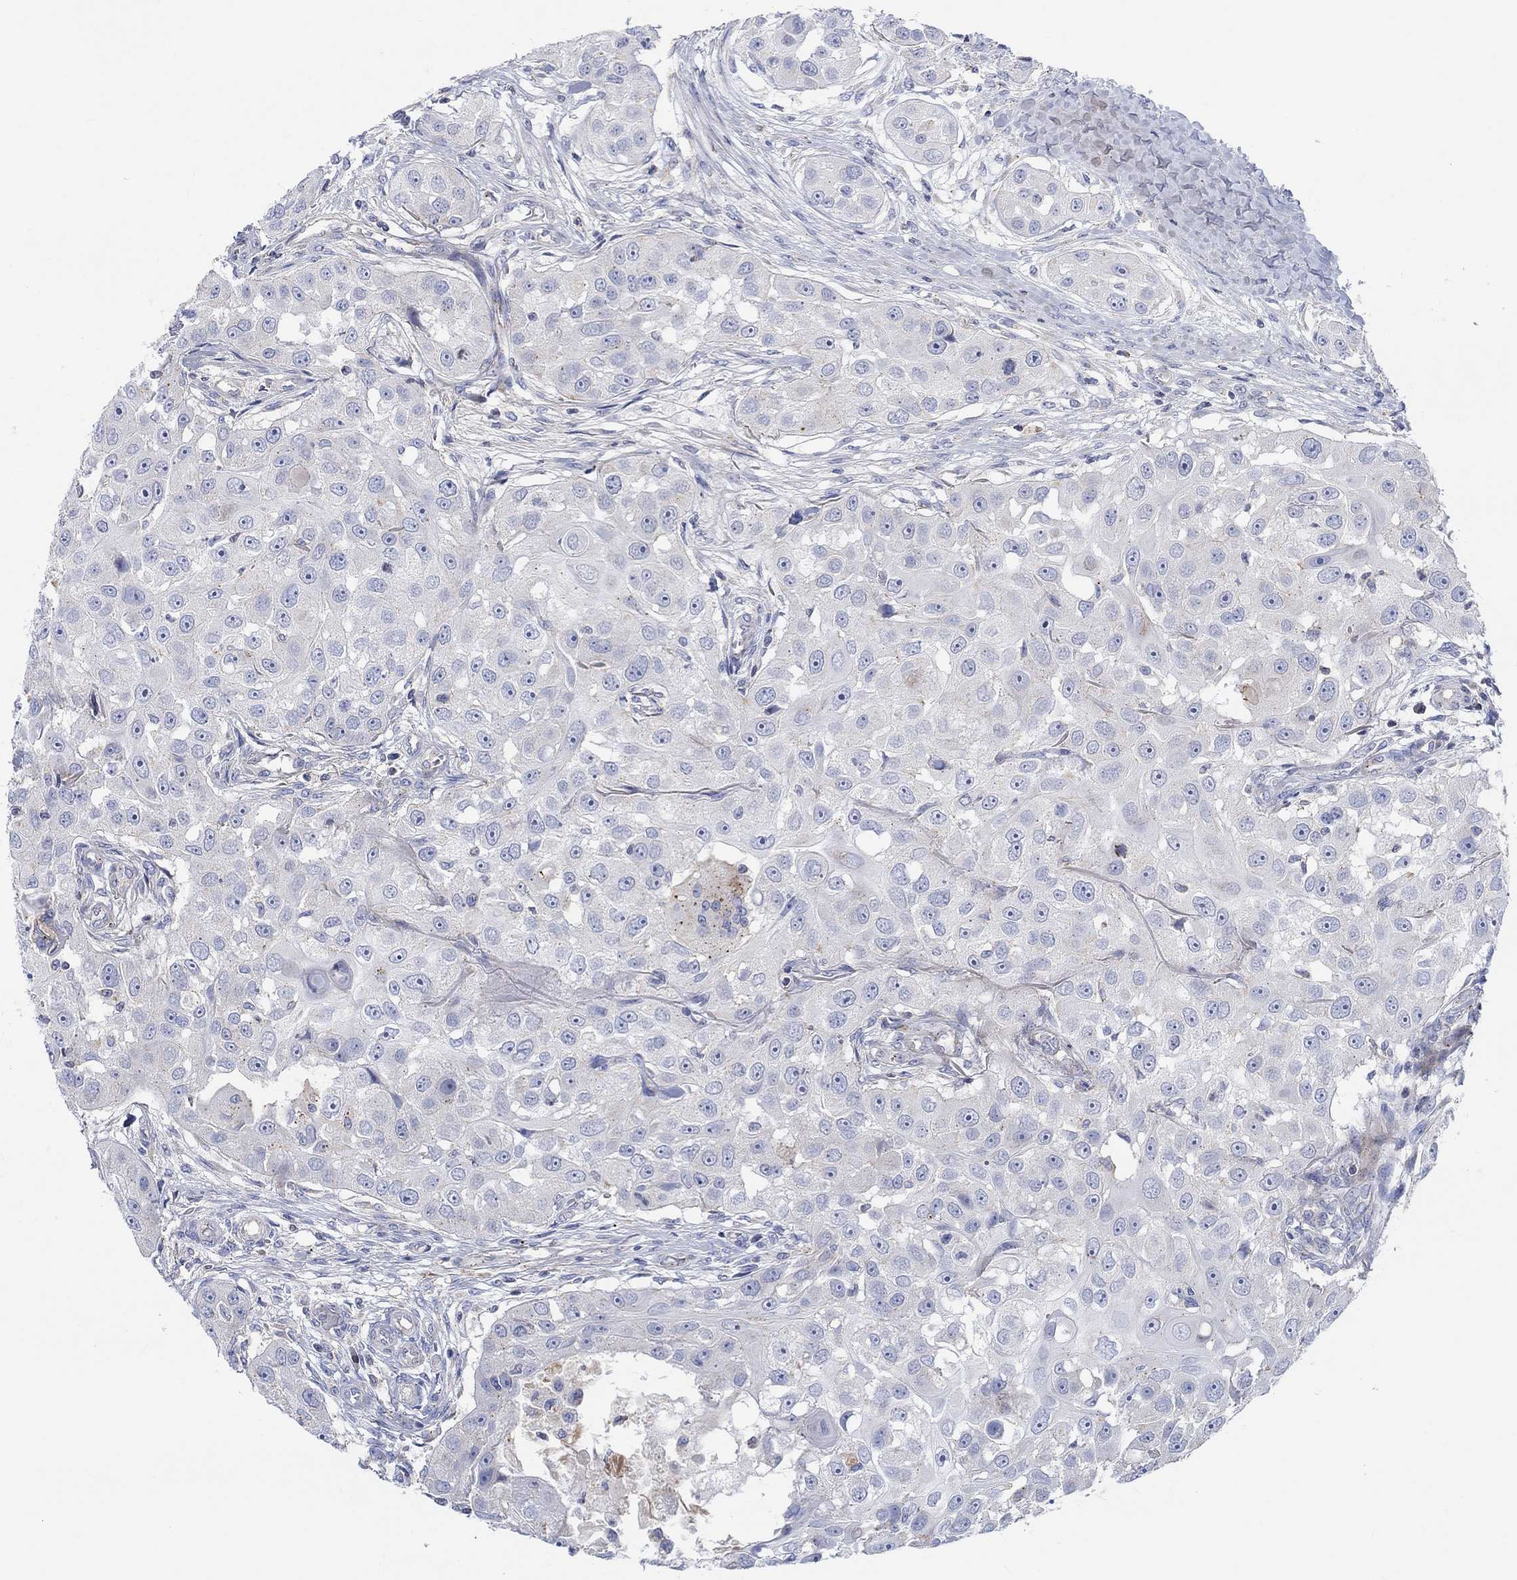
{"staining": {"intensity": "negative", "quantity": "none", "location": "none"}, "tissue": "head and neck cancer", "cell_type": "Tumor cells", "image_type": "cancer", "snomed": [{"axis": "morphology", "description": "Squamous cell carcinoma, NOS"}, {"axis": "topography", "description": "Head-Neck"}], "caption": "An IHC micrograph of head and neck cancer is shown. There is no staining in tumor cells of head and neck cancer.", "gene": "NAV3", "patient": {"sex": "male", "age": 51}}